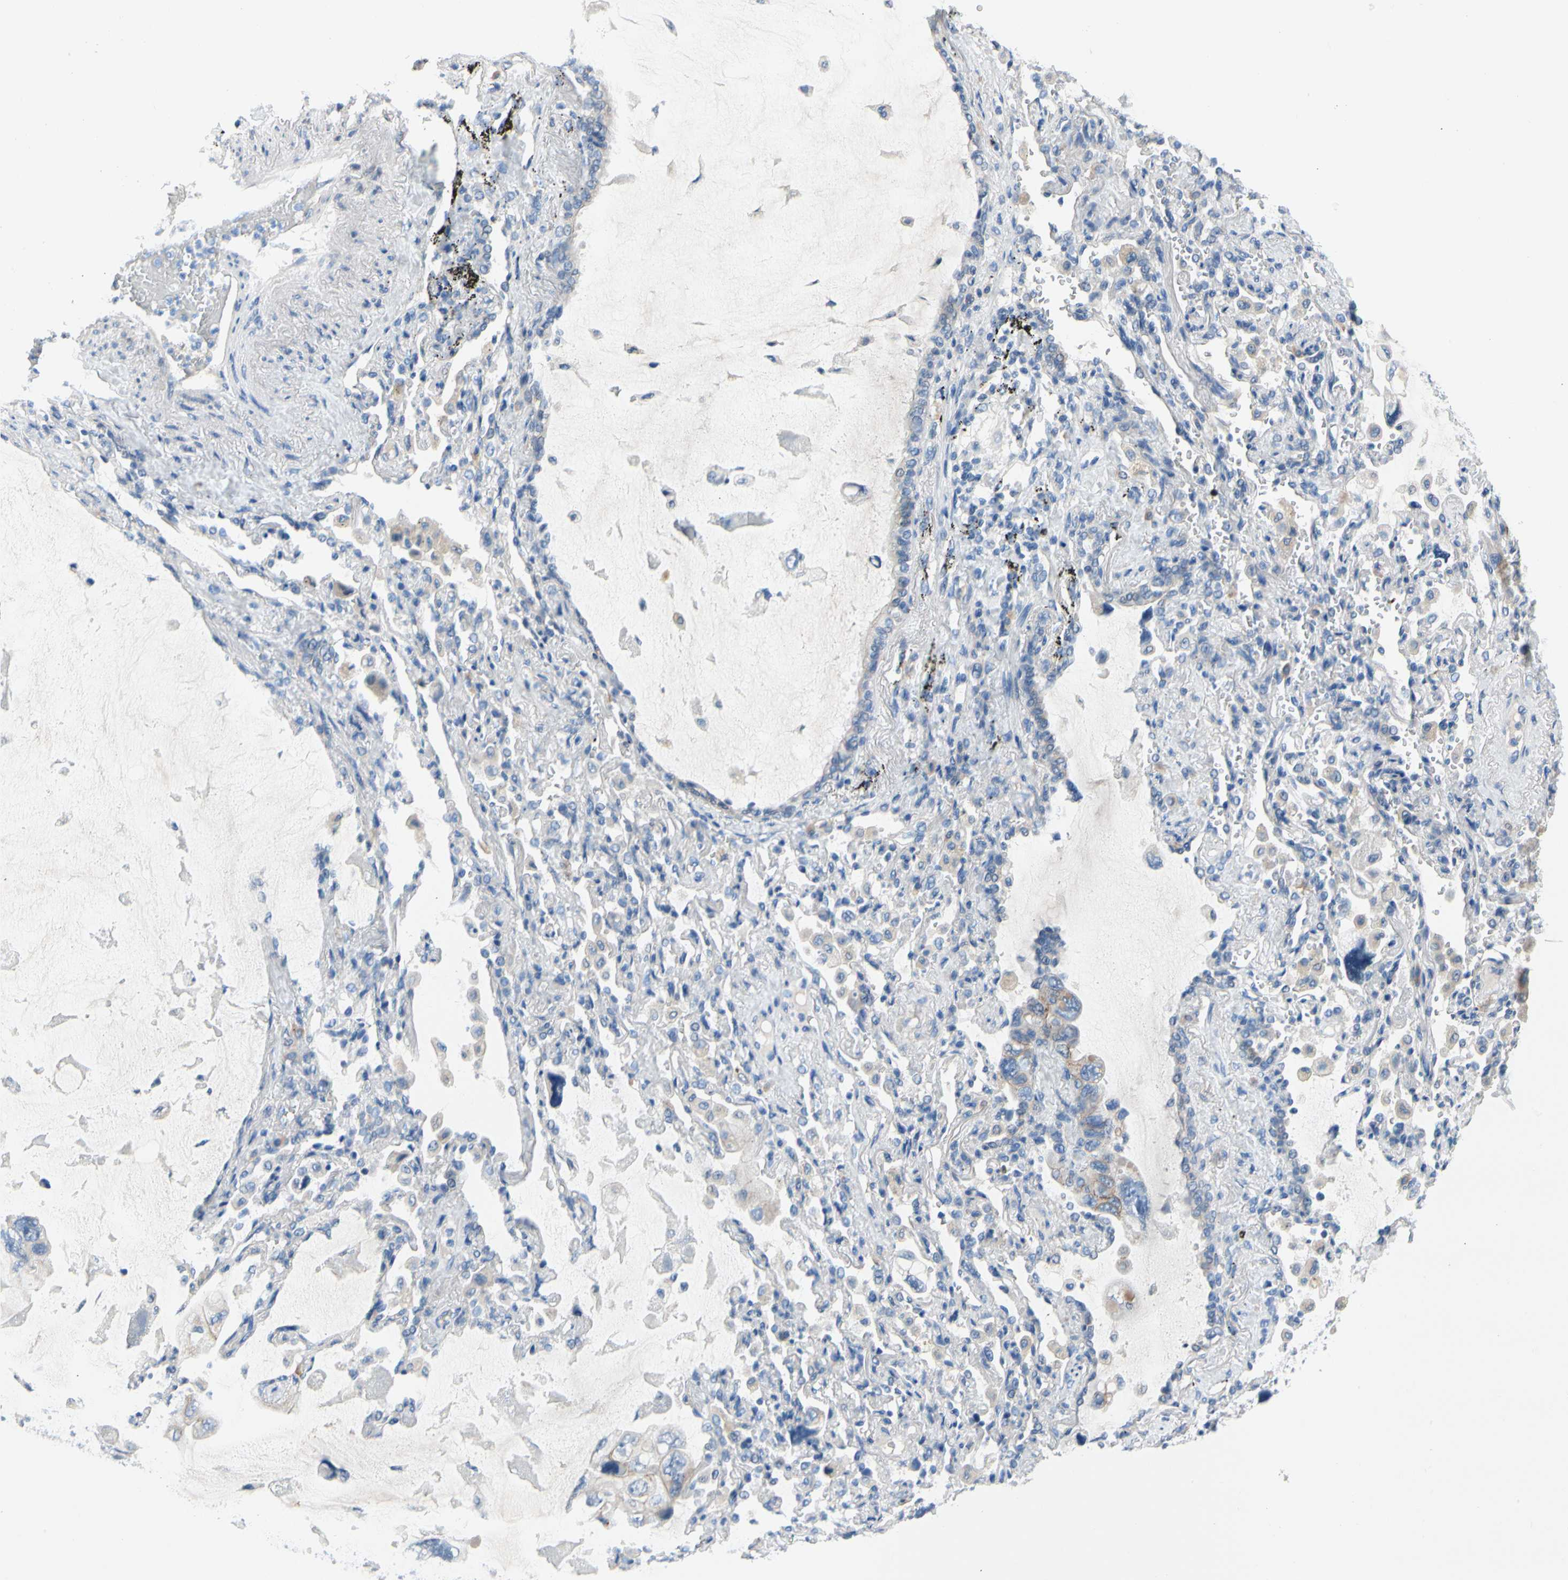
{"staining": {"intensity": "moderate", "quantity": "<25%", "location": "cytoplasmic/membranous"}, "tissue": "lung cancer", "cell_type": "Tumor cells", "image_type": "cancer", "snomed": [{"axis": "morphology", "description": "Squamous cell carcinoma, NOS"}, {"axis": "topography", "description": "Lung"}], "caption": "A brown stain labels moderate cytoplasmic/membranous staining of a protein in human lung cancer tumor cells.", "gene": "CA14", "patient": {"sex": "female", "age": 73}}